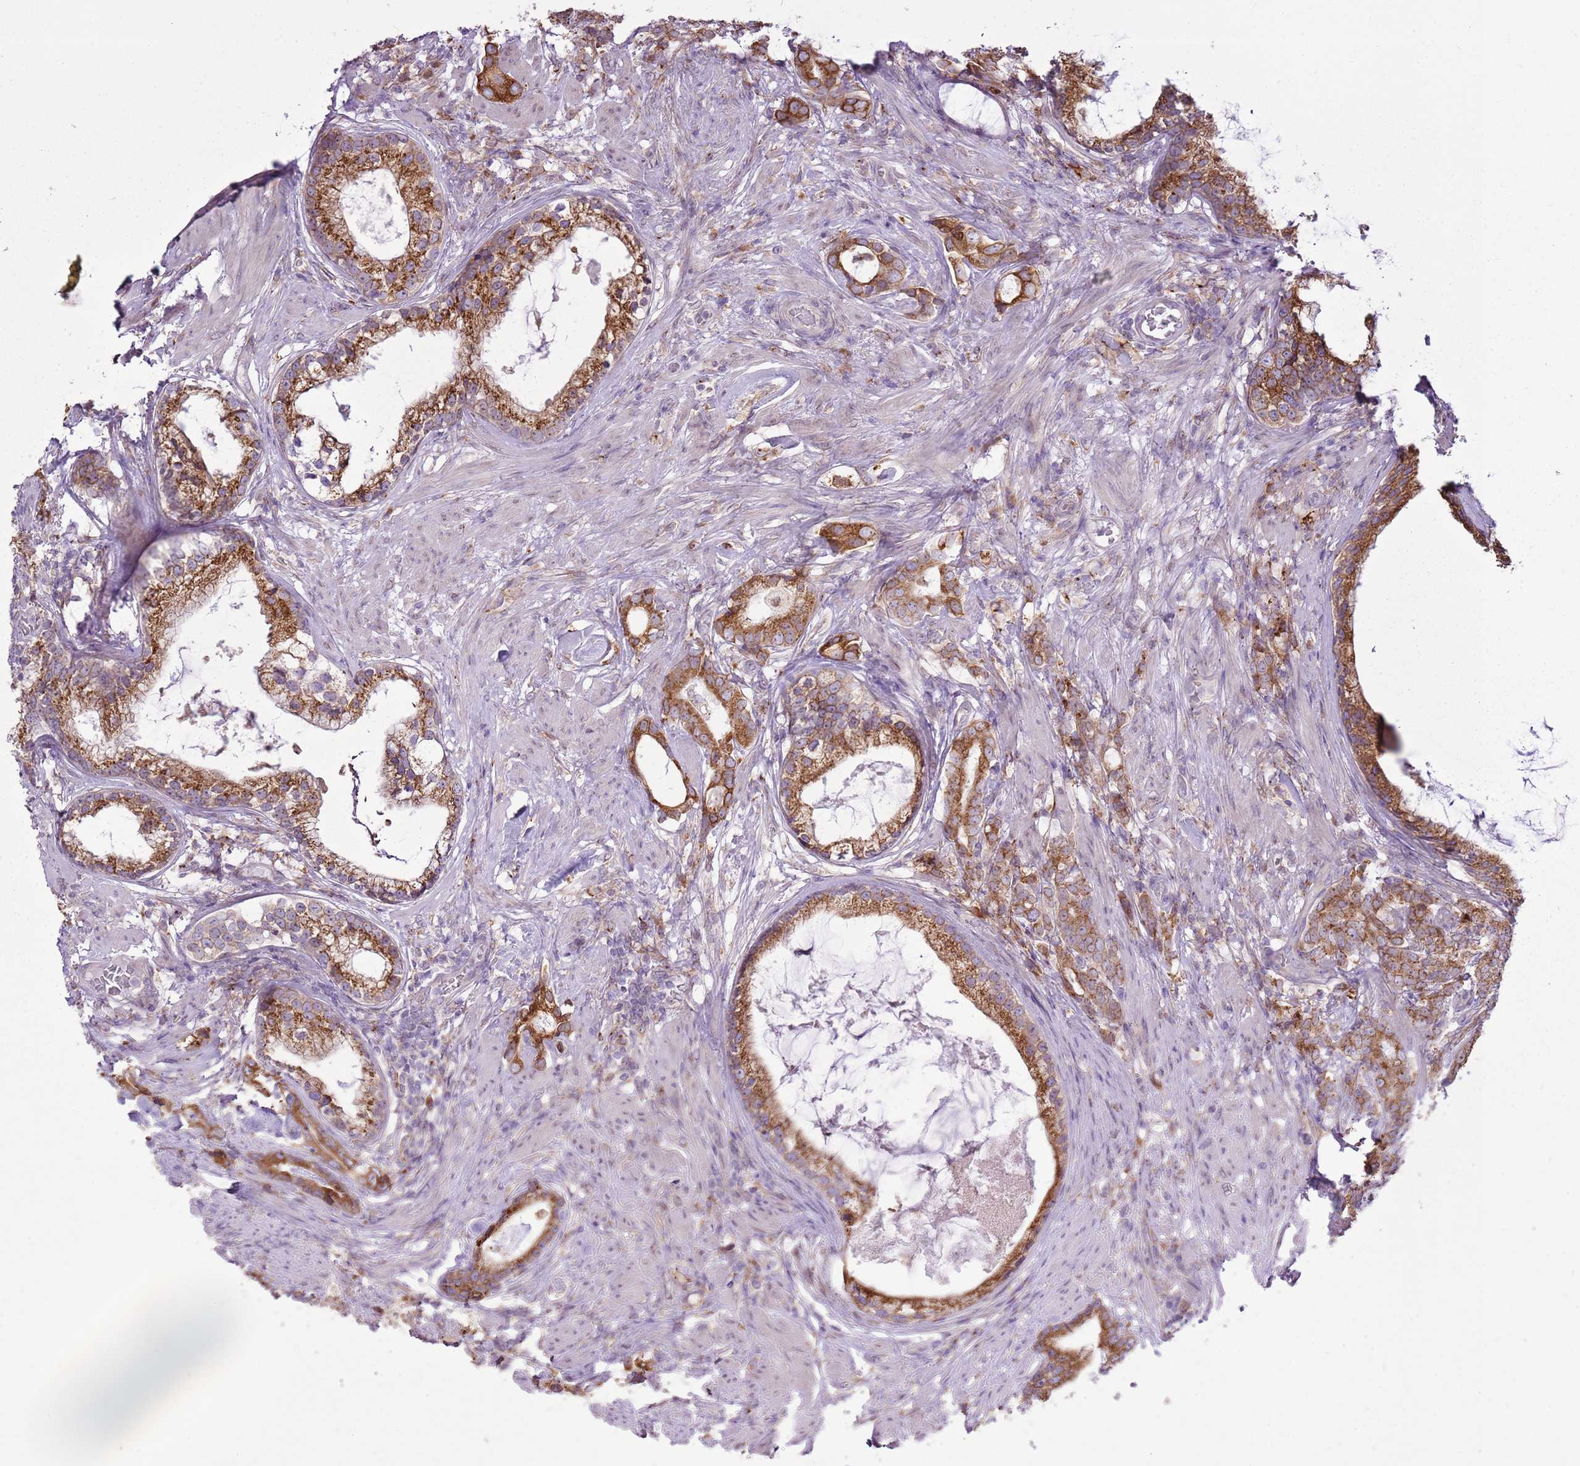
{"staining": {"intensity": "moderate", "quantity": ">75%", "location": "cytoplasmic/membranous"}, "tissue": "prostate cancer", "cell_type": "Tumor cells", "image_type": "cancer", "snomed": [{"axis": "morphology", "description": "Adenocarcinoma, Low grade"}, {"axis": "topography", "description": "Prostate"}], "caption": "Prostate cancer (low-grade adenocarcinoma) was stained to show a protein in brown. There is medium levels of moderate cytoplasmic/membranous expression in about >75% of tumor cells. (brown staining indicates protein expression, while blue staining denotes nuclei).", "gene": "TMED10", "patient": {"sex": "male", "age": 71}}